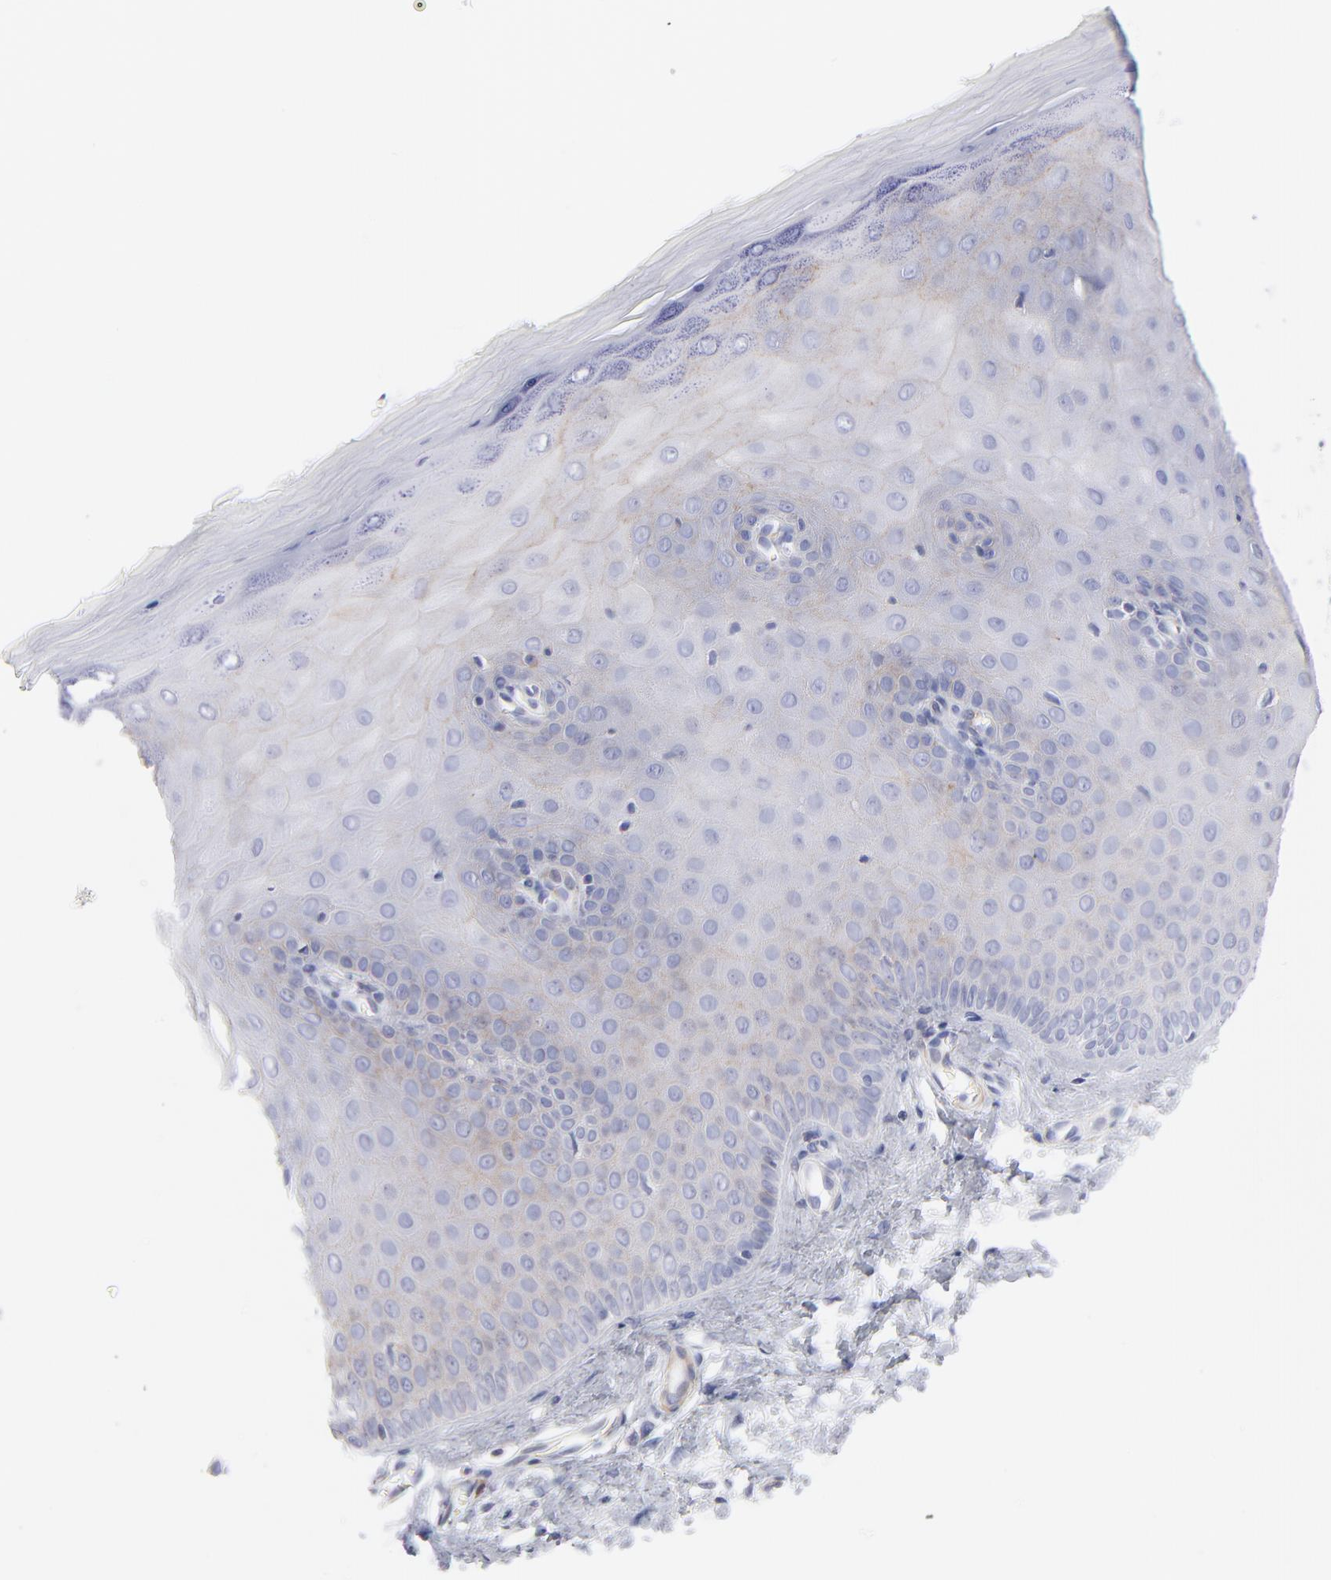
{"staining": {"intensity": "weak", "quantity": ">75%", "location": "cytoplasmic/membranous"}, "tissue": "cervix", "cell_type": "Glandular cells", "image_type": "normal", "snomed": [{"axis": "morphology", "description": "Normal tissue, NOS"}, {"axis": "topography", "description": "Cervix"}], "caption": "Protein expression by IHC exhibits weak cytoplasmic/membranous positivity in about >75% of glandular cells in normal cervix.", "gene": "ACTA2", "patient": {"sex": "female", "age": 55}}